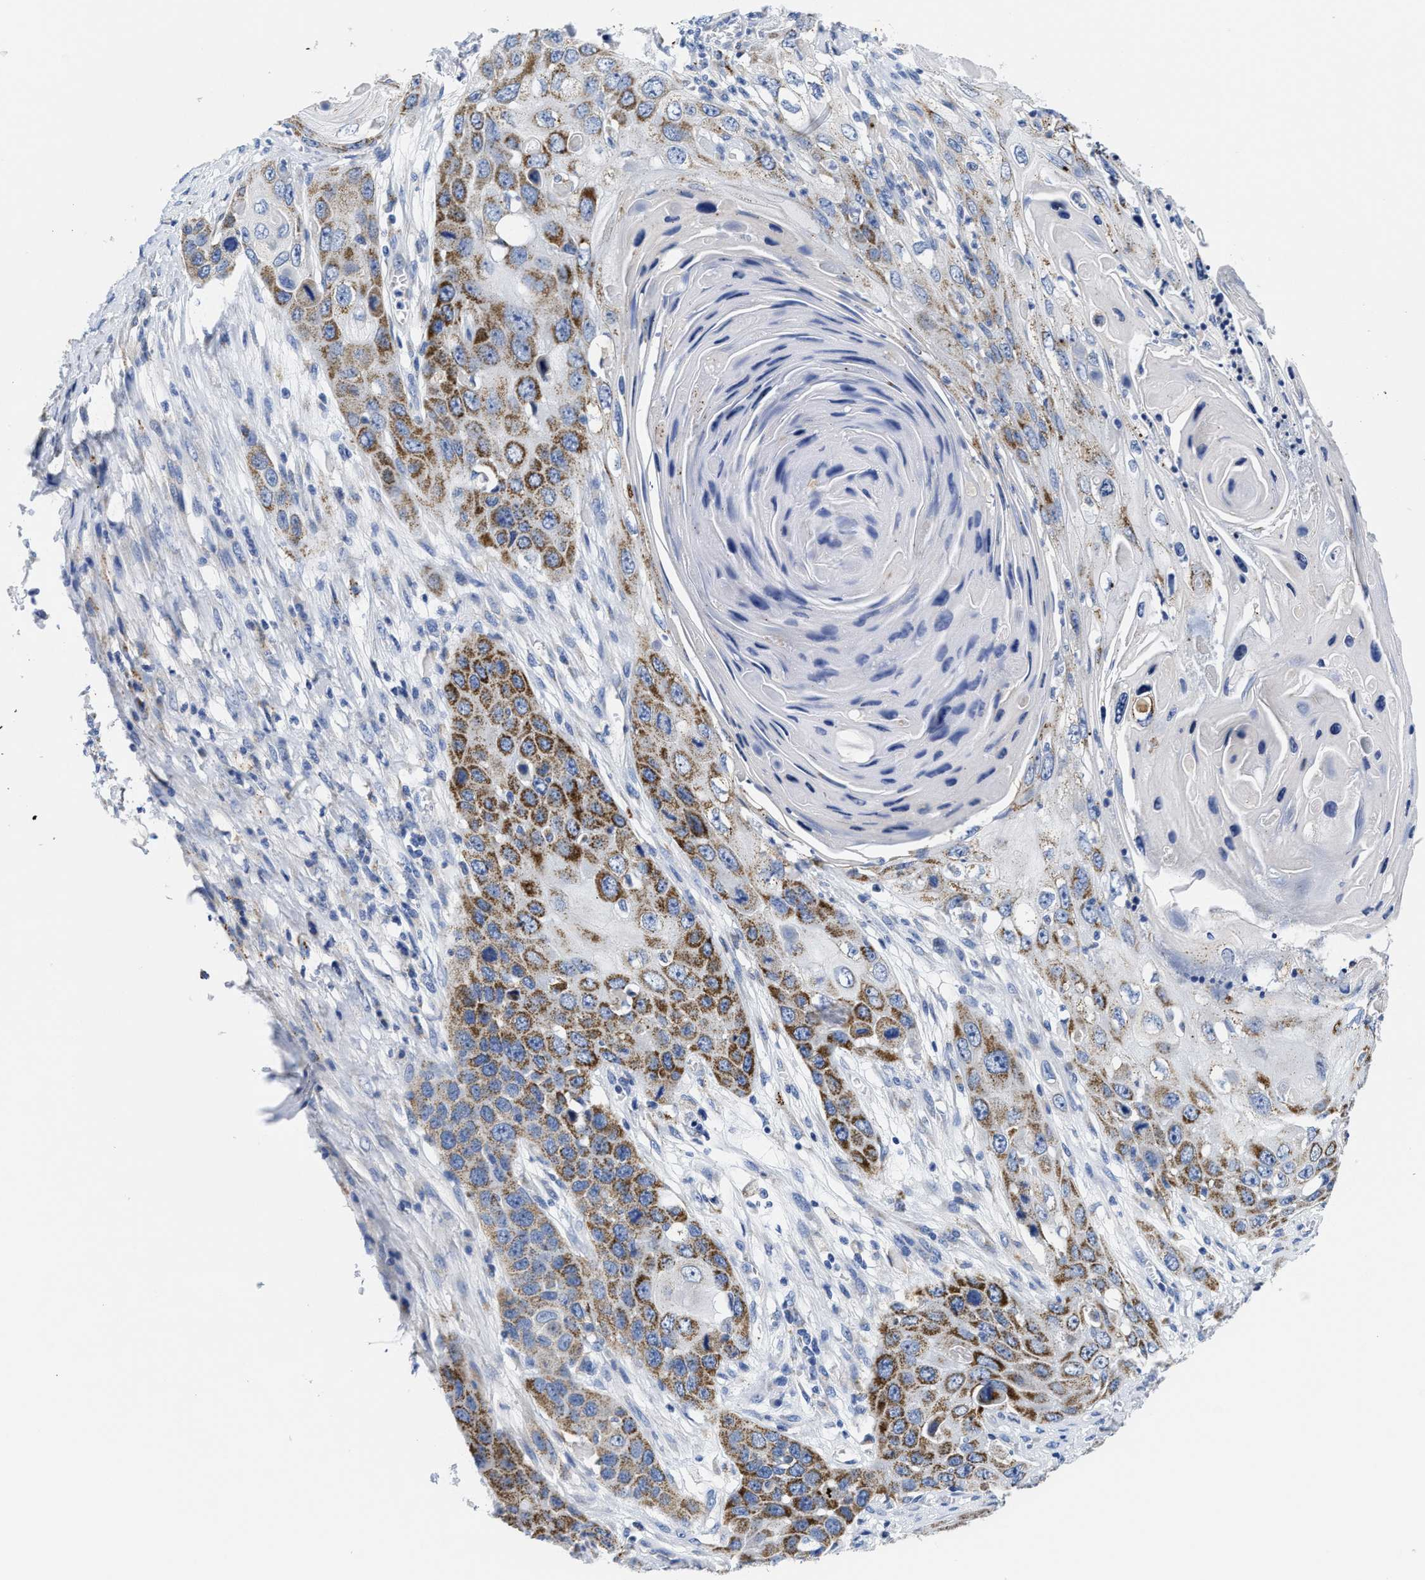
{"staining": {"intensity": "moderate", "quantity": ">75%", "location": "cytoplasmic/membranous"}, "tissue": "skin cancer", "cell_type": "Tumor cells", "image_type": "cancer", "snomed": [{"axis": "morphology", "description": "Squamous cell carcinoma, NOS"}, {"axis": "topography", "description": "Skin"}], "caption": "Protein expression analysis of skin cancer displays moderate cytoplasmic/membranous expression in about >75% of tumor cells. (DAB IHC, brown staining for protein, blue staining for nuclei).", "gene": "TBRG4", "patient": {"sex": "male", "age": 55}}